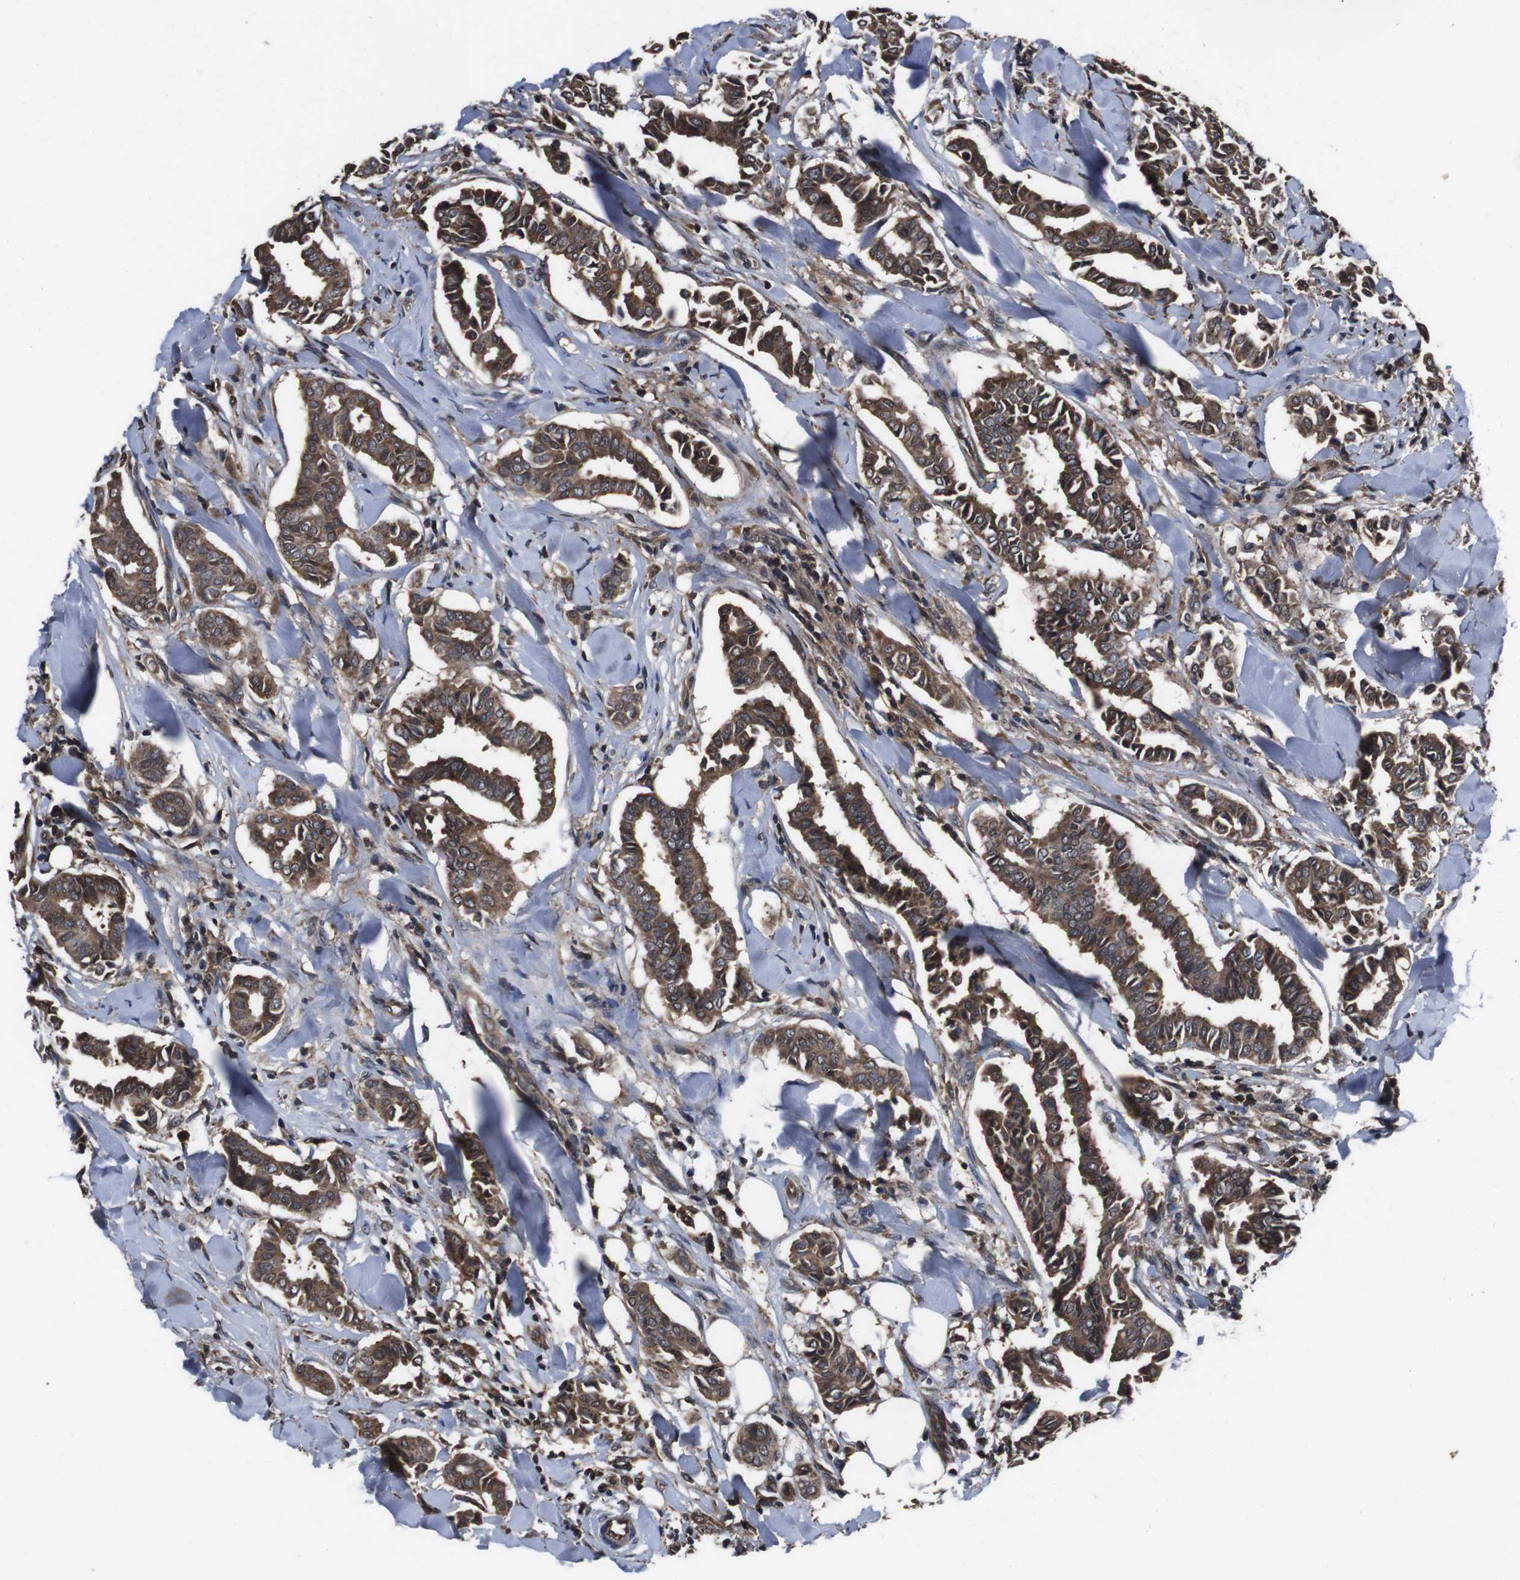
{"staining": {"intensity": "strong", "quantity": ">75%", "location": "cytoplasmic/membranous"}, "tissue": "head and neck cancer", "cell_type": "Tumor cells", "image_type": "cancer", "snomed": [{"axis": "morphology", "description": "Adenocarcinoma, NOS"}, {"axis": "topography", "description": "Salivary gland"}, {"axis": "topography", "description": "Head-Neck"}], "caption": "This is an image of IHC staining of adenocarcinoma (head and neck), which shows strong staining in the cytoplasmic/membranous of tumor cells.", "gene": "CXCL11", "patient": {"sex": "female", "age": 59}}